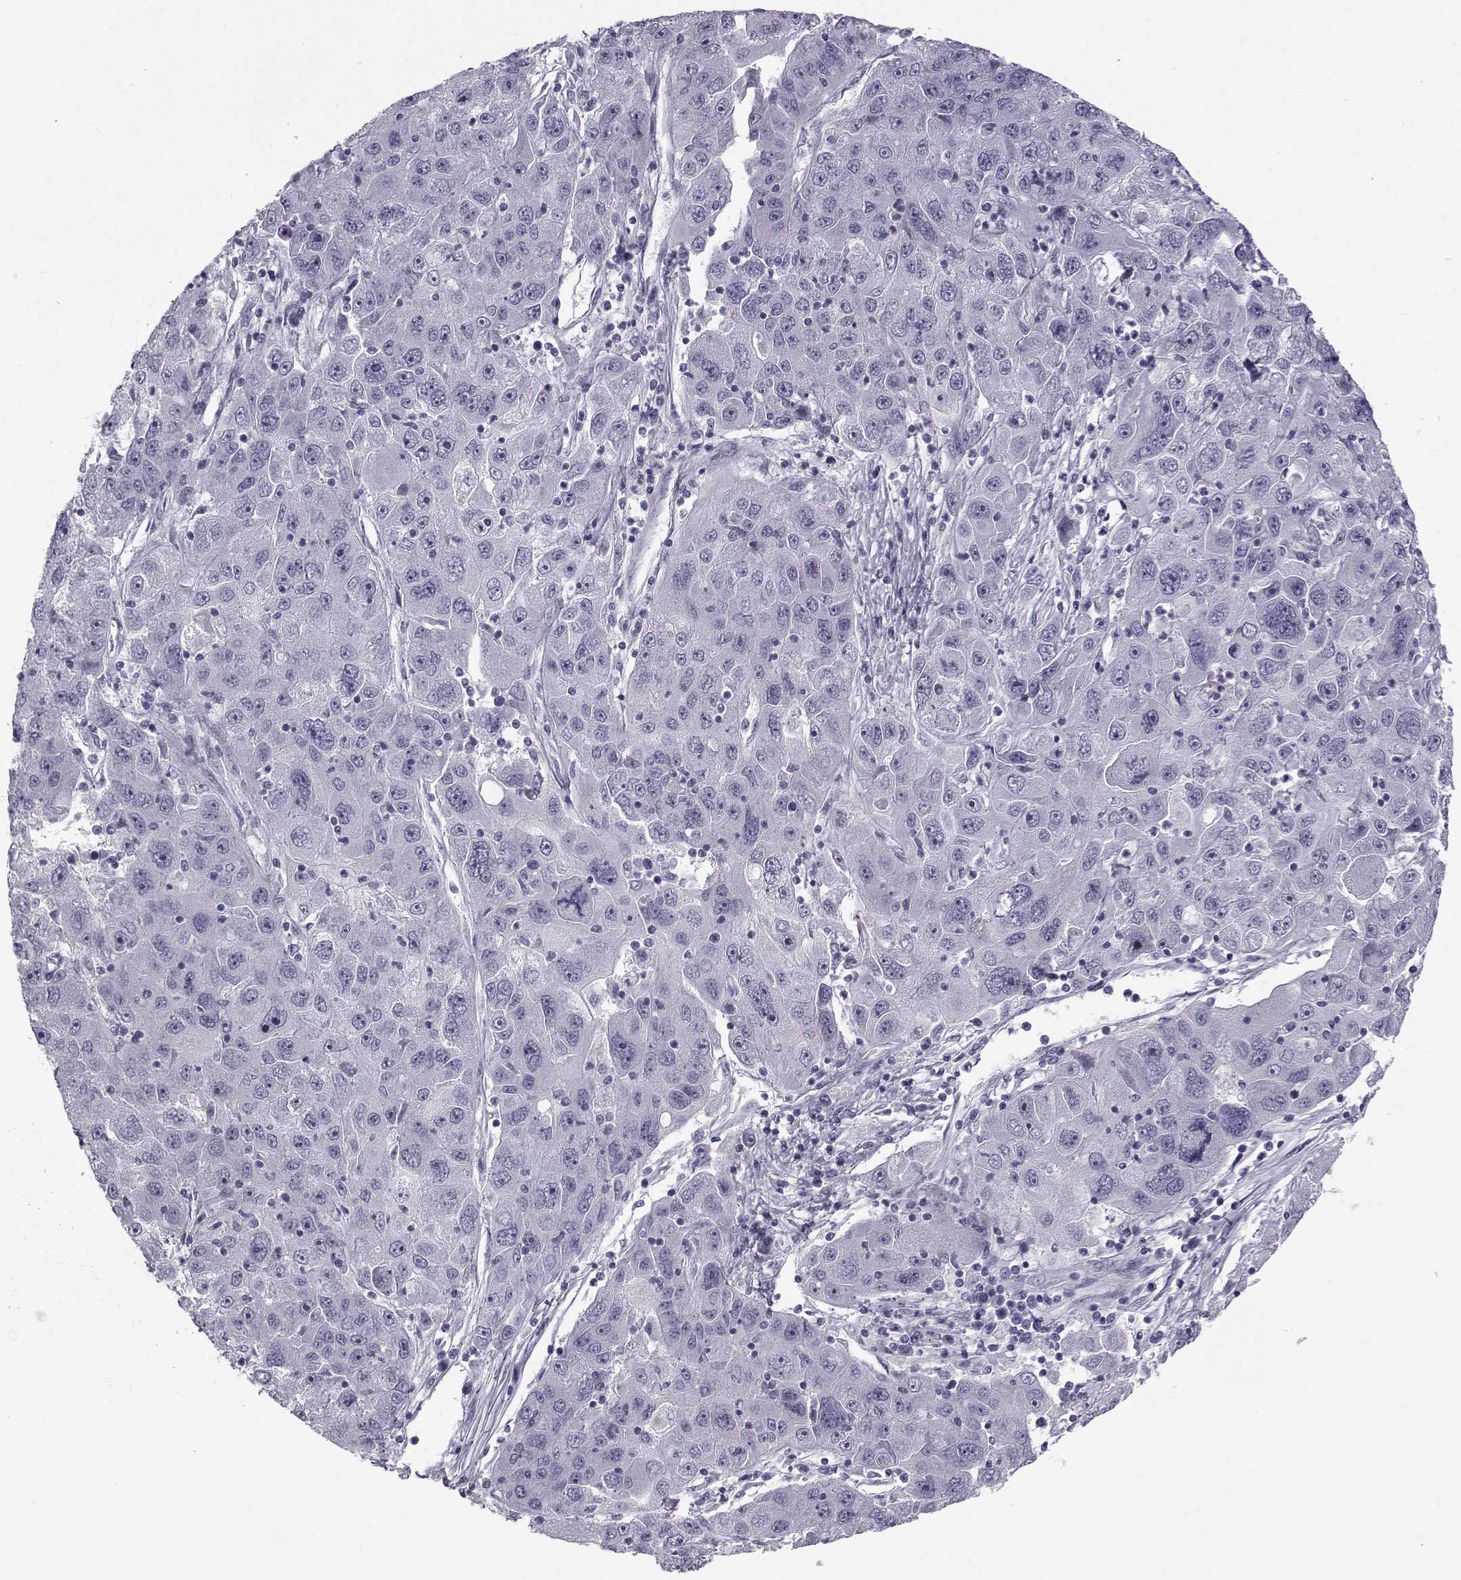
{"staining": {"intensity": "negative", "quantity": "none", "location": "none"}, "tissue": "stomach cancer", "cell_type": "Tumor cells", "image_type": "cancer", "snomed": [{"axis": "morphology", "description": "Adenocarcinoma, NOS"}, {"axis": "topography", "description": "Stomach"}], "caption": "IHC of human stomach cancer exhibits no expression in tumor cells. The staining was performed using DAB to visualize the protein expression in brown, while the nuclei were stained in blue with hematoxylin (Magnification: 20x).", "gene": "DMRT3", "patient": {"sex": "male", "age": 56}}